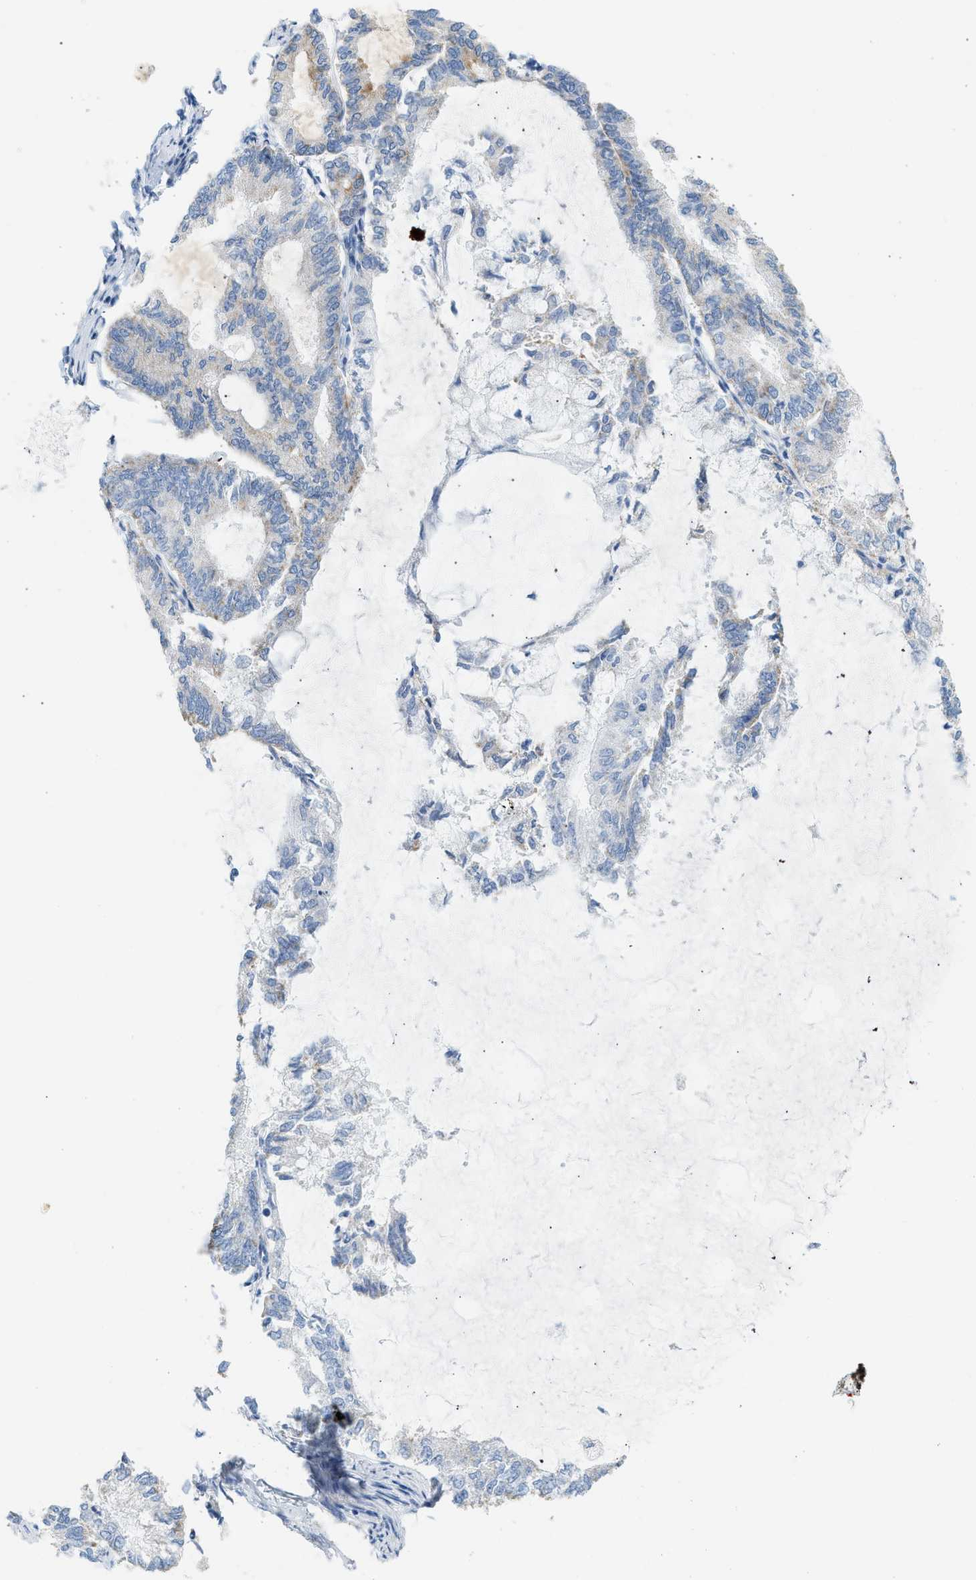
{"staining": {"intensity": "moderate", "quantity": "<25%", "location": "cytoplasmic/membranous"}, "tissue": "endometrial cancer", "cell_type": "Tumor cells", "image_type": "cancer", "snomed": [{"axis": "morphology", "description": "Adenocarcinoma, NOS"}, {"axis": "topography", "description": "Endometrium"}], "caption": "Immunohistochemical staining of endometrial cancer demonstrates moderate cytoplasmic/membranous protein positivity in approximately <25% of tumor cells.", "gene": "NDUFS8", "patient": {"sex": "female", "age": 86}}